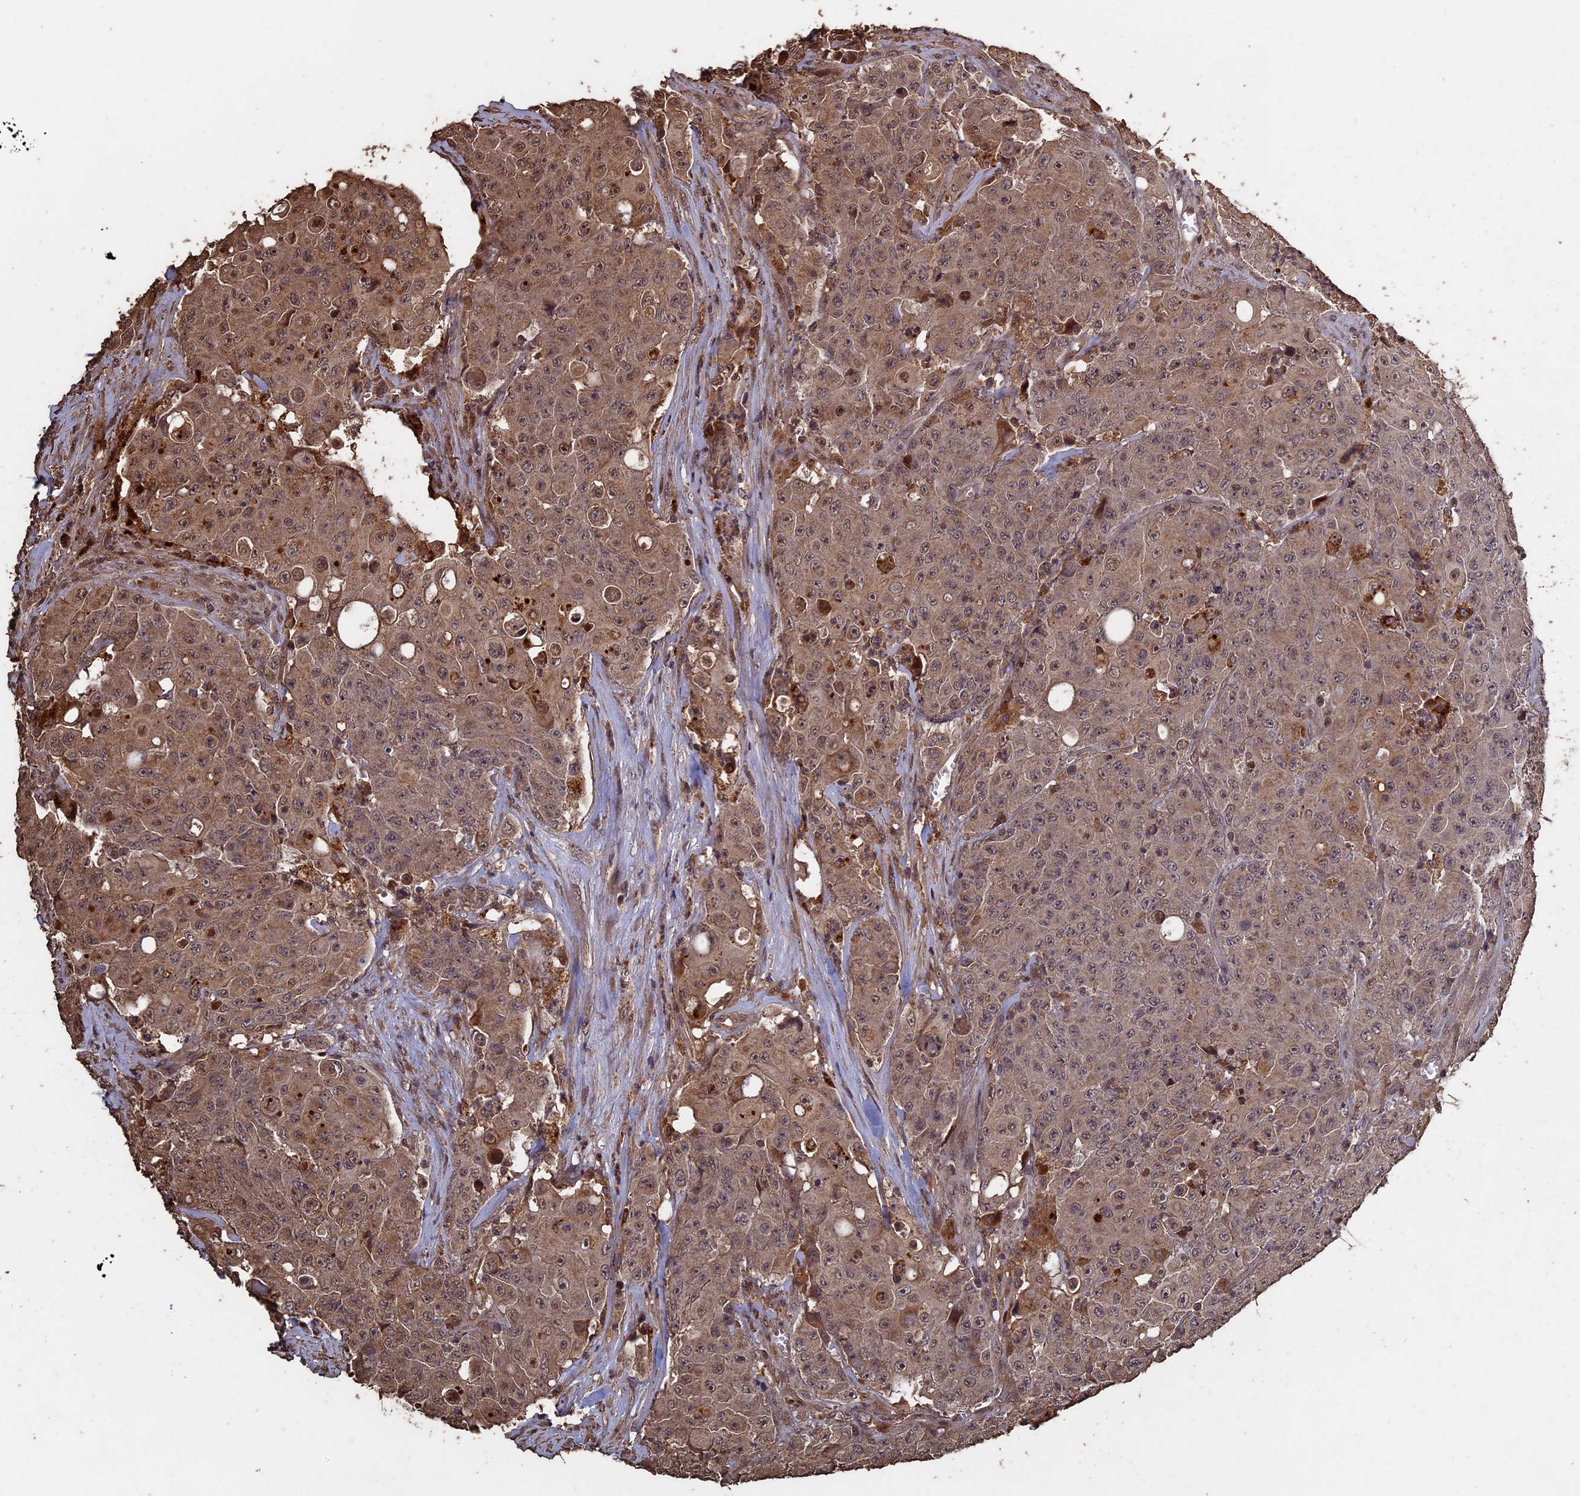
{"staining": {"intensity": "moderate", "quantity": ">75%", "location": "cytoplasmic/membranous,nuclear"}, "tissue": "colorectal cancer", "cell_type": "Tumor cells", "image_type": "cancer", "snomed": [{"axis": "morphology", "description": "Adenocarcinoma, NOS"}, {"axis": "topography", "description": "Colon"}], "caption": "IHC micrograph of neoplastic tissue: human colorectal cancer stained using IHC shows medium levels of moderate protein expression localized specifically in the cytoplasmic/membranous and nuclear of tumor cells, appearing as a cytoplasmic/membranous and nuclear brown color.", "gene": "HUNK", "patient": {"sex": "male", "age": 51}}